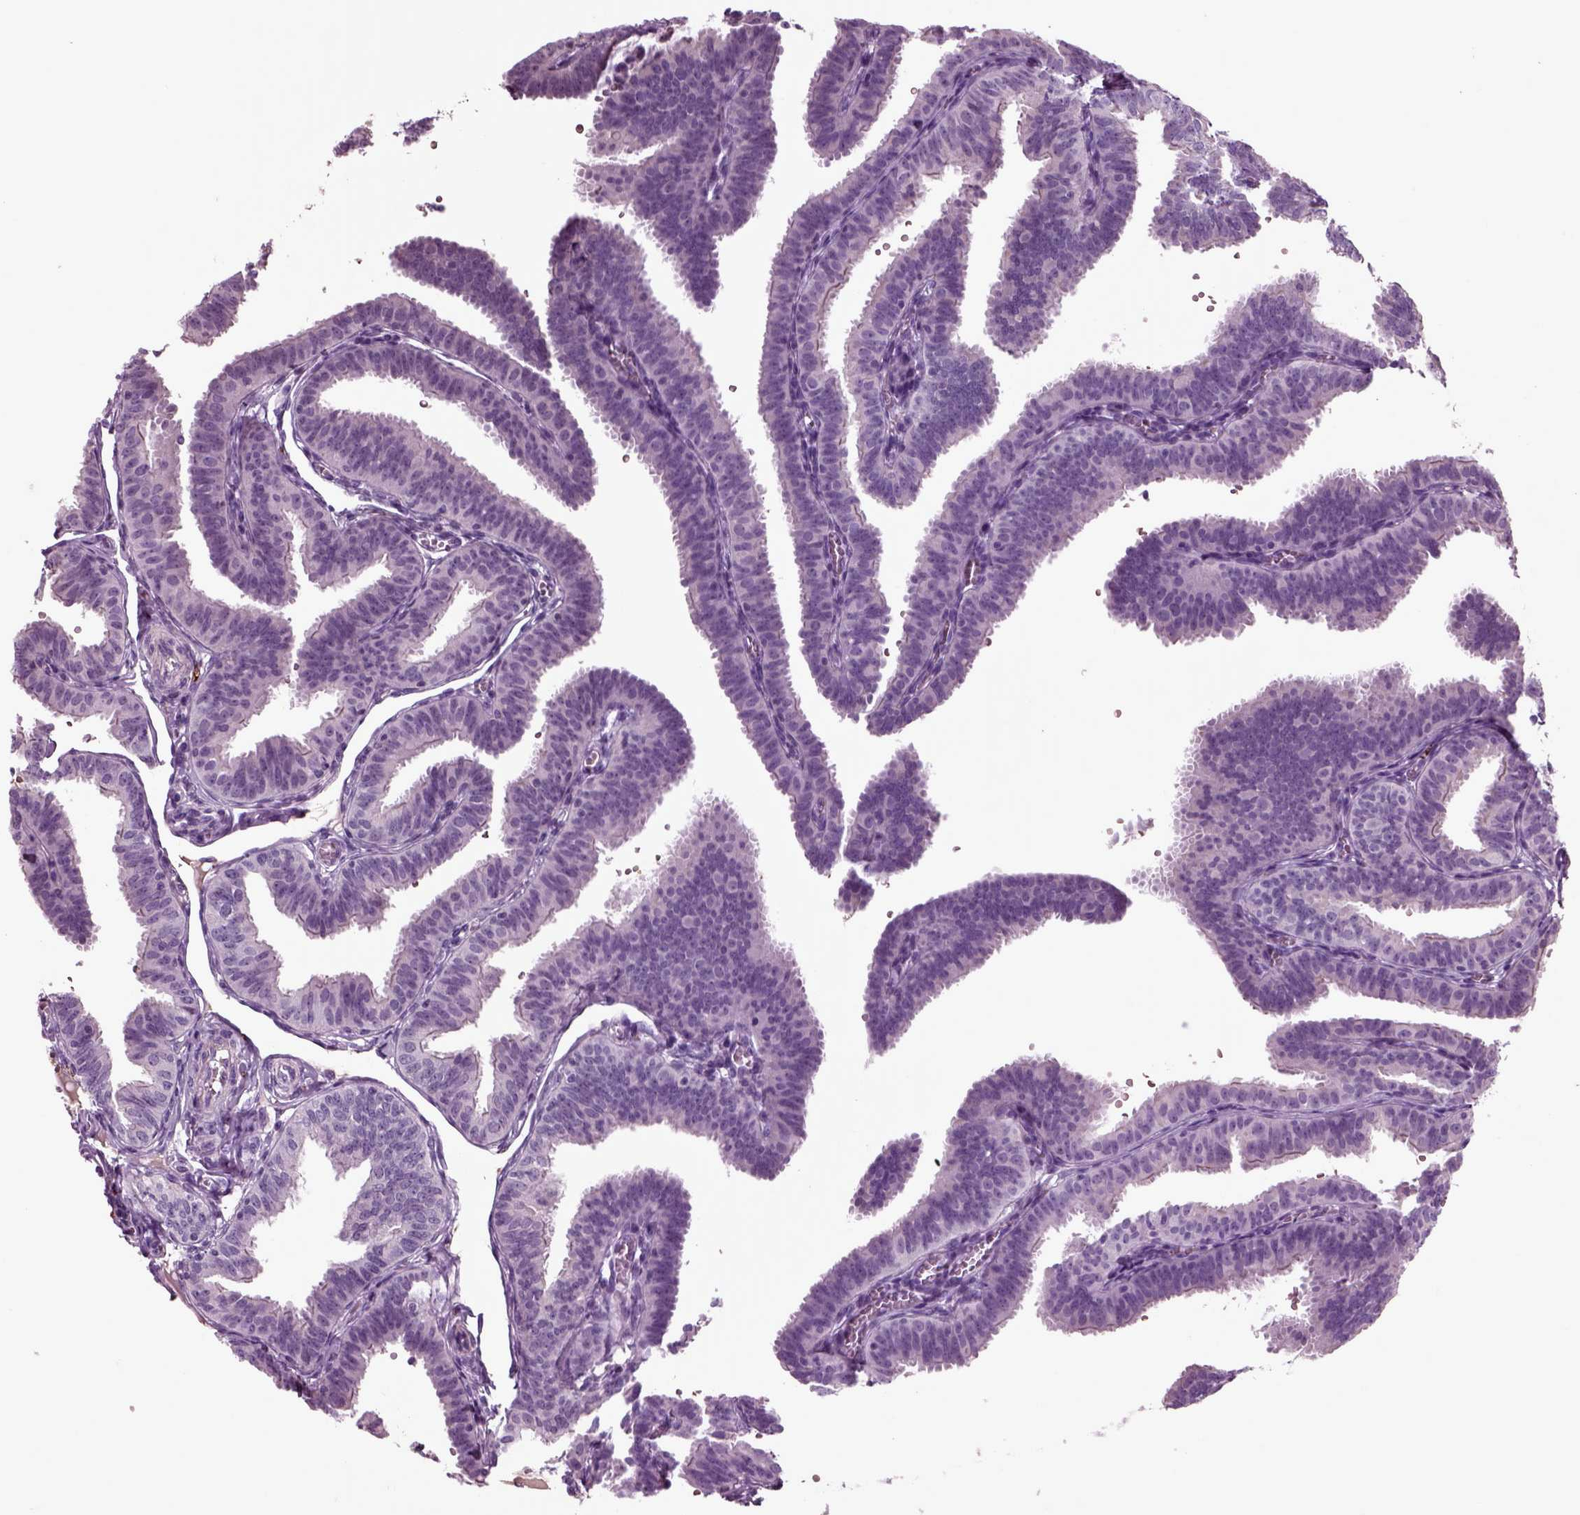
{"staining": {"intensity": "negative", "quantity": "none", "location": "none"}, "tissue": "fallopian tube", "cell_type": "Glandular cells", "image_type": "normal", "snomed": [{"axis": "morphology", "description": "Normal tissue, NOS"}, {"axis": "topography", "description": "Fallopian tube"}], "caption": "IHC of normal human fallopian tube displays no expression in glandular cells. (Immunohistochemistry (ihc), brightfield microscopy, high magnification).", "gene": "CHGB", "patient": {"sex": "female", "age": 25}}